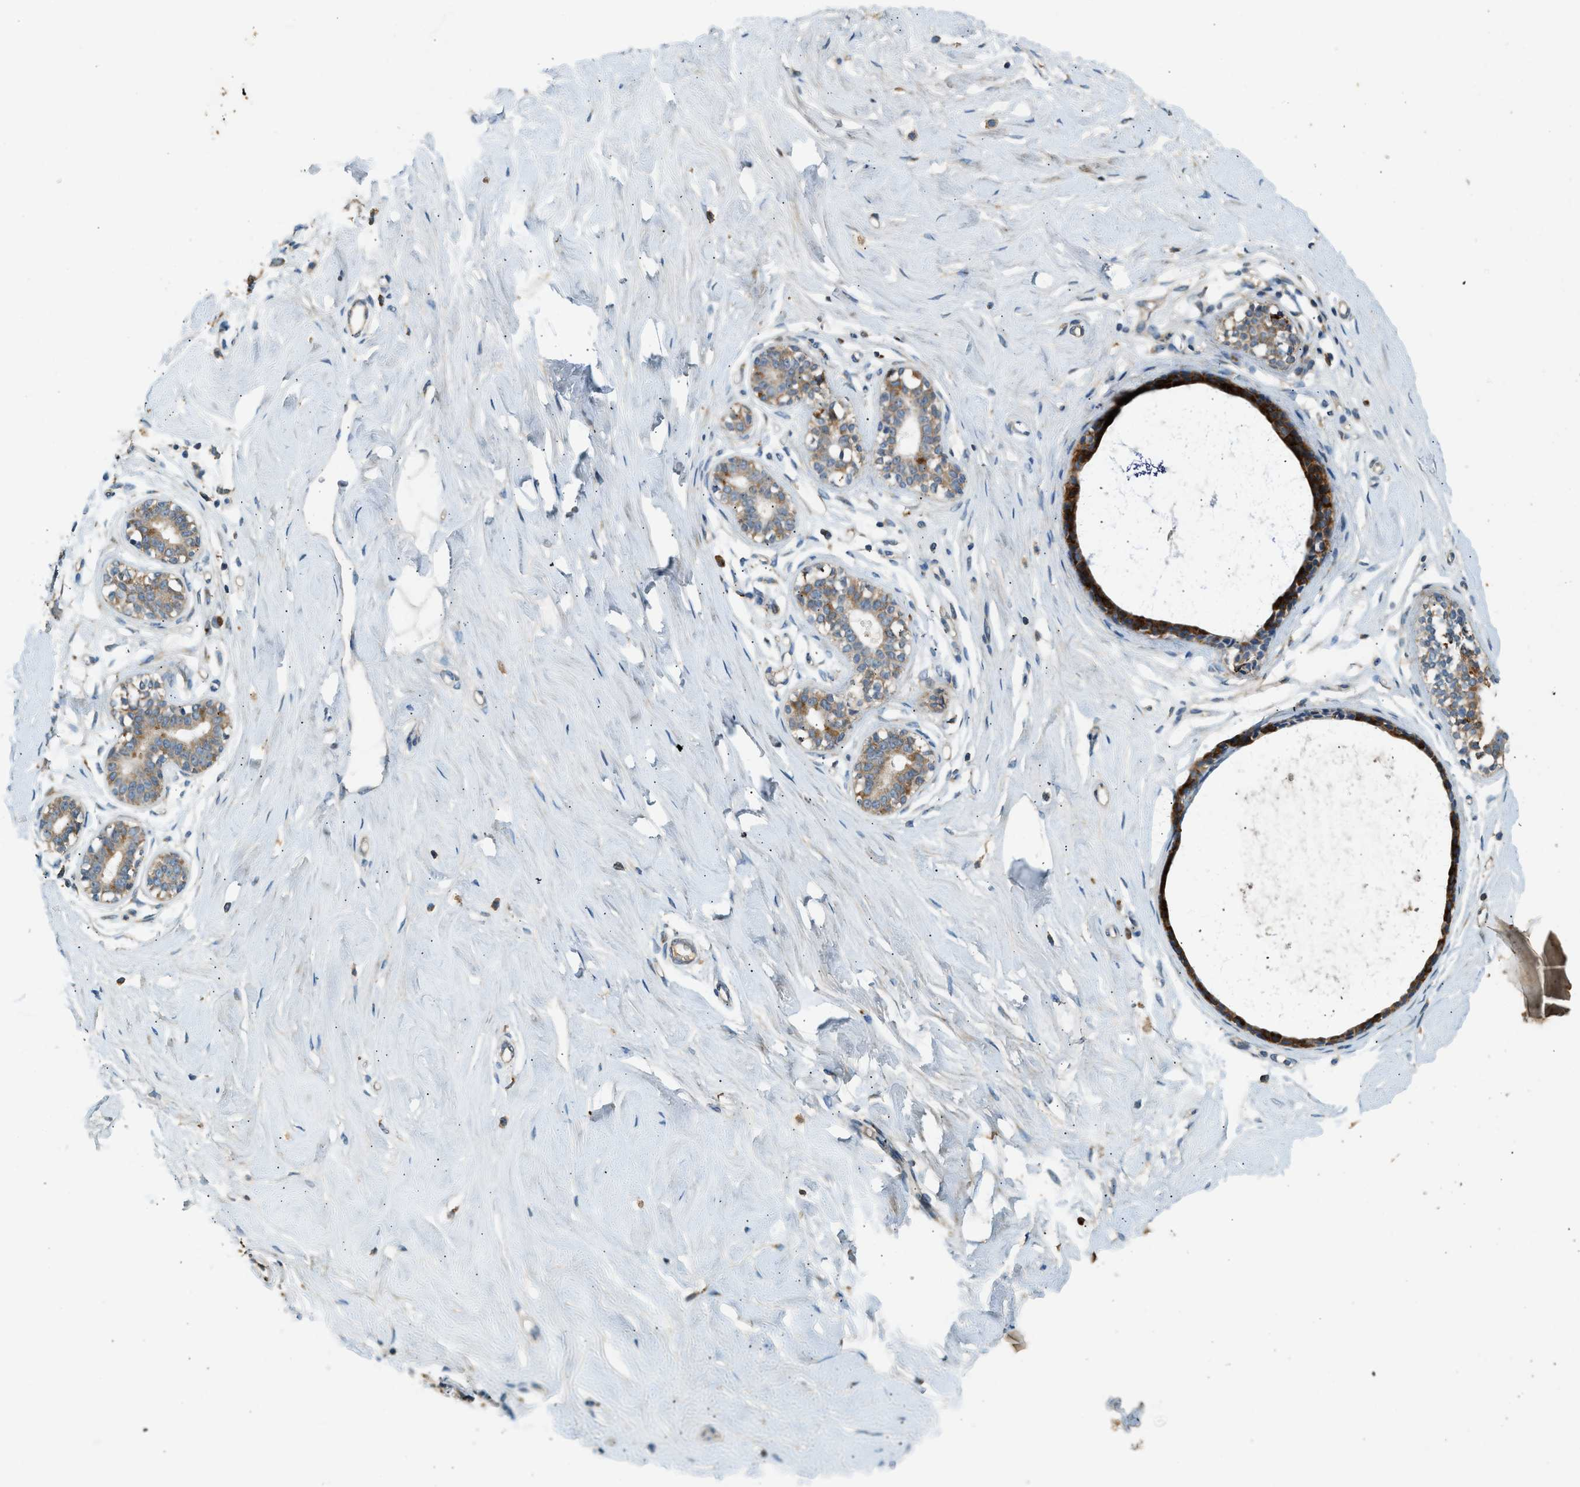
{"staining": {"intensity": "weak", "quantity": ">75%", "location": "cytoplasmic/membranous"}, "tissue": "breast", "cell_type": "Adipocytes", "image_type": "normal", "snomed": [{"axis": "morphology", "description": "Normal tissue, NOS"}, {"axis": "topography", "description": "Breast"}], "caption": "The immunohistochemical stain labels weak cytoplasmic/membranous positivity in adipocytes of benign breast.", "gene": "CTSB", "patient": {"sex": "female", "age": 23}}